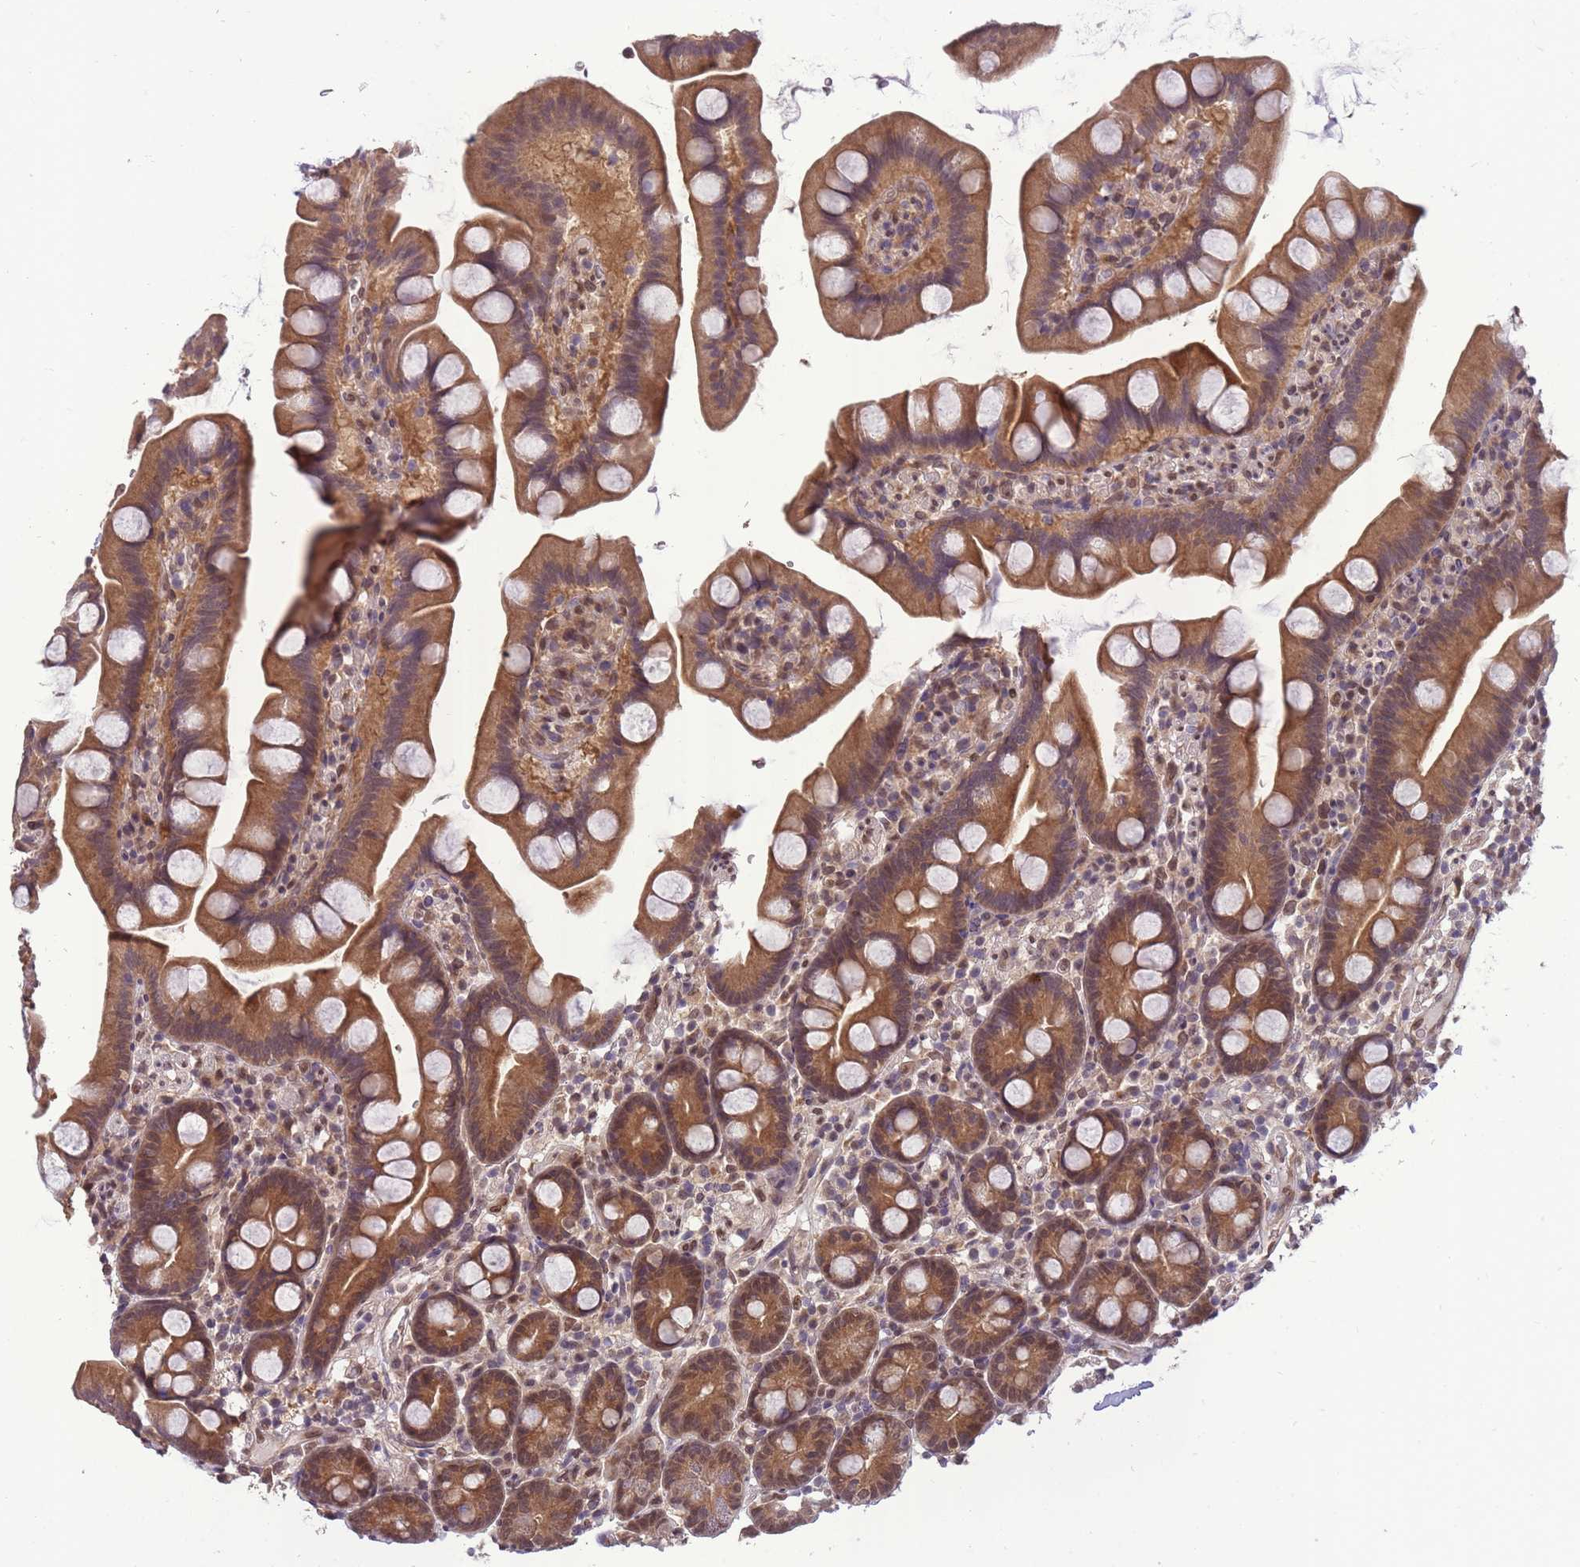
{"staining": {"intensity": "moderate", "quantity": ">75%", "location": "cytoplasmic/membranous,nuclear"}, "tissue": "small intestine", "cell_type": "Glandular cells", "image_type": "normal", "snomed": [{"axis": "morphology", "description": "Normal tissue, NOS"}, {"axis": "topography", "description": "Small intestine"}], "caption": "An immunohistochemistry photomicrograph of unremarkable tissue is shown. Protein staining in brown shows moderate cytoplasmic/membranous,nuclear positivity in small intestine within glandular cells.", "gene": "CDIP1", "patient": {"sex": "female", "age": 68}}